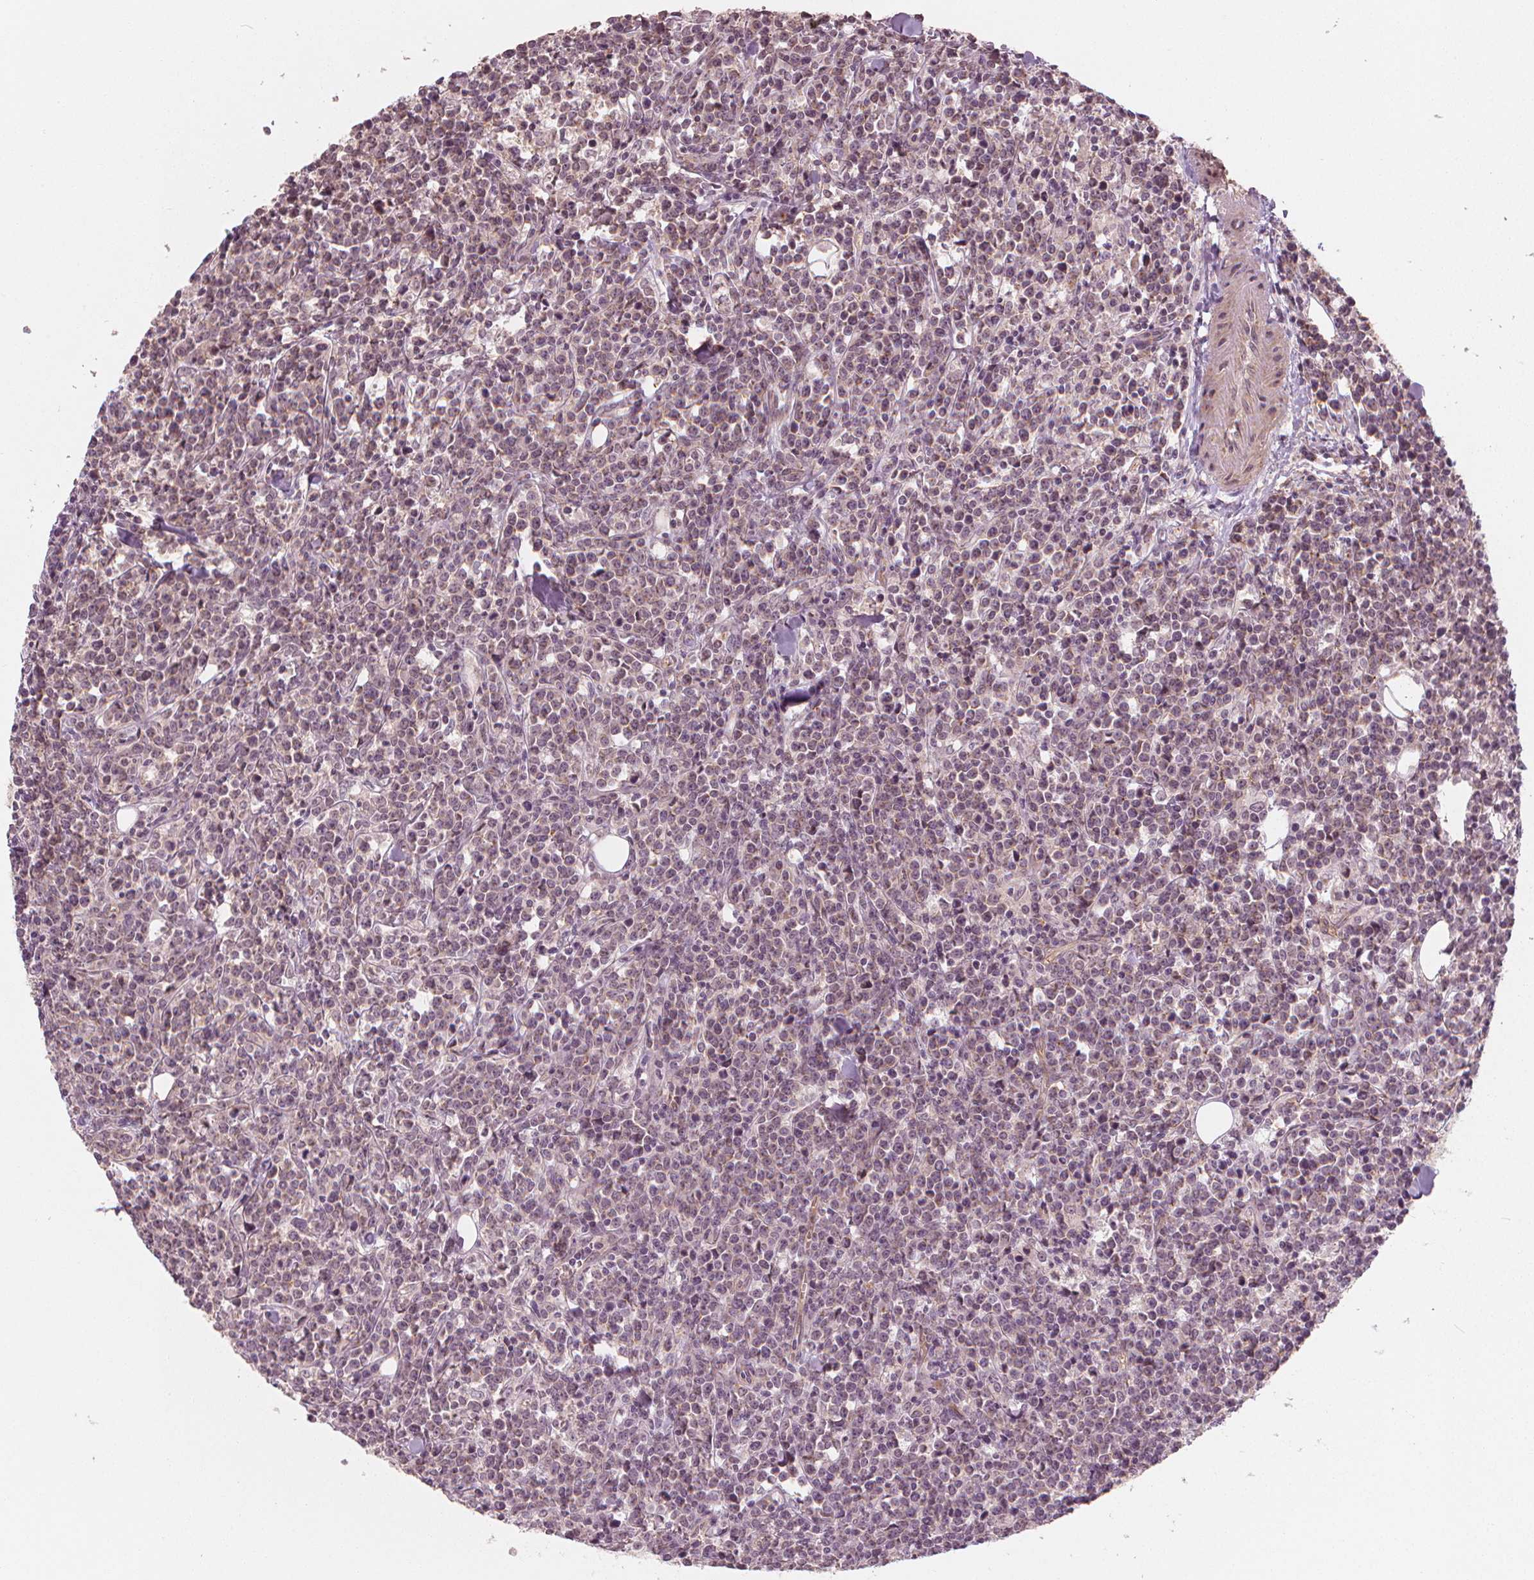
{"staining": {"intensity": "negative", "quantity": "none", "location": "none"}, "tissue": "lymphoma", "cell_type": "Tumor cells", "image_type": "cancer", "snomed": [{"axis": "morphology", "description": "Malignant lymphoma, non-Hodgkin's type, High grade"}, {"axis": "topography", "description": "Small intestine"}], "caption": "Photomicrograph shows no significant protein expression in tumor cells of lymphoma. Nuclei are stained in blue.", "gene": "CLBA1", "patient": {"sex": "female", "age": 56}}